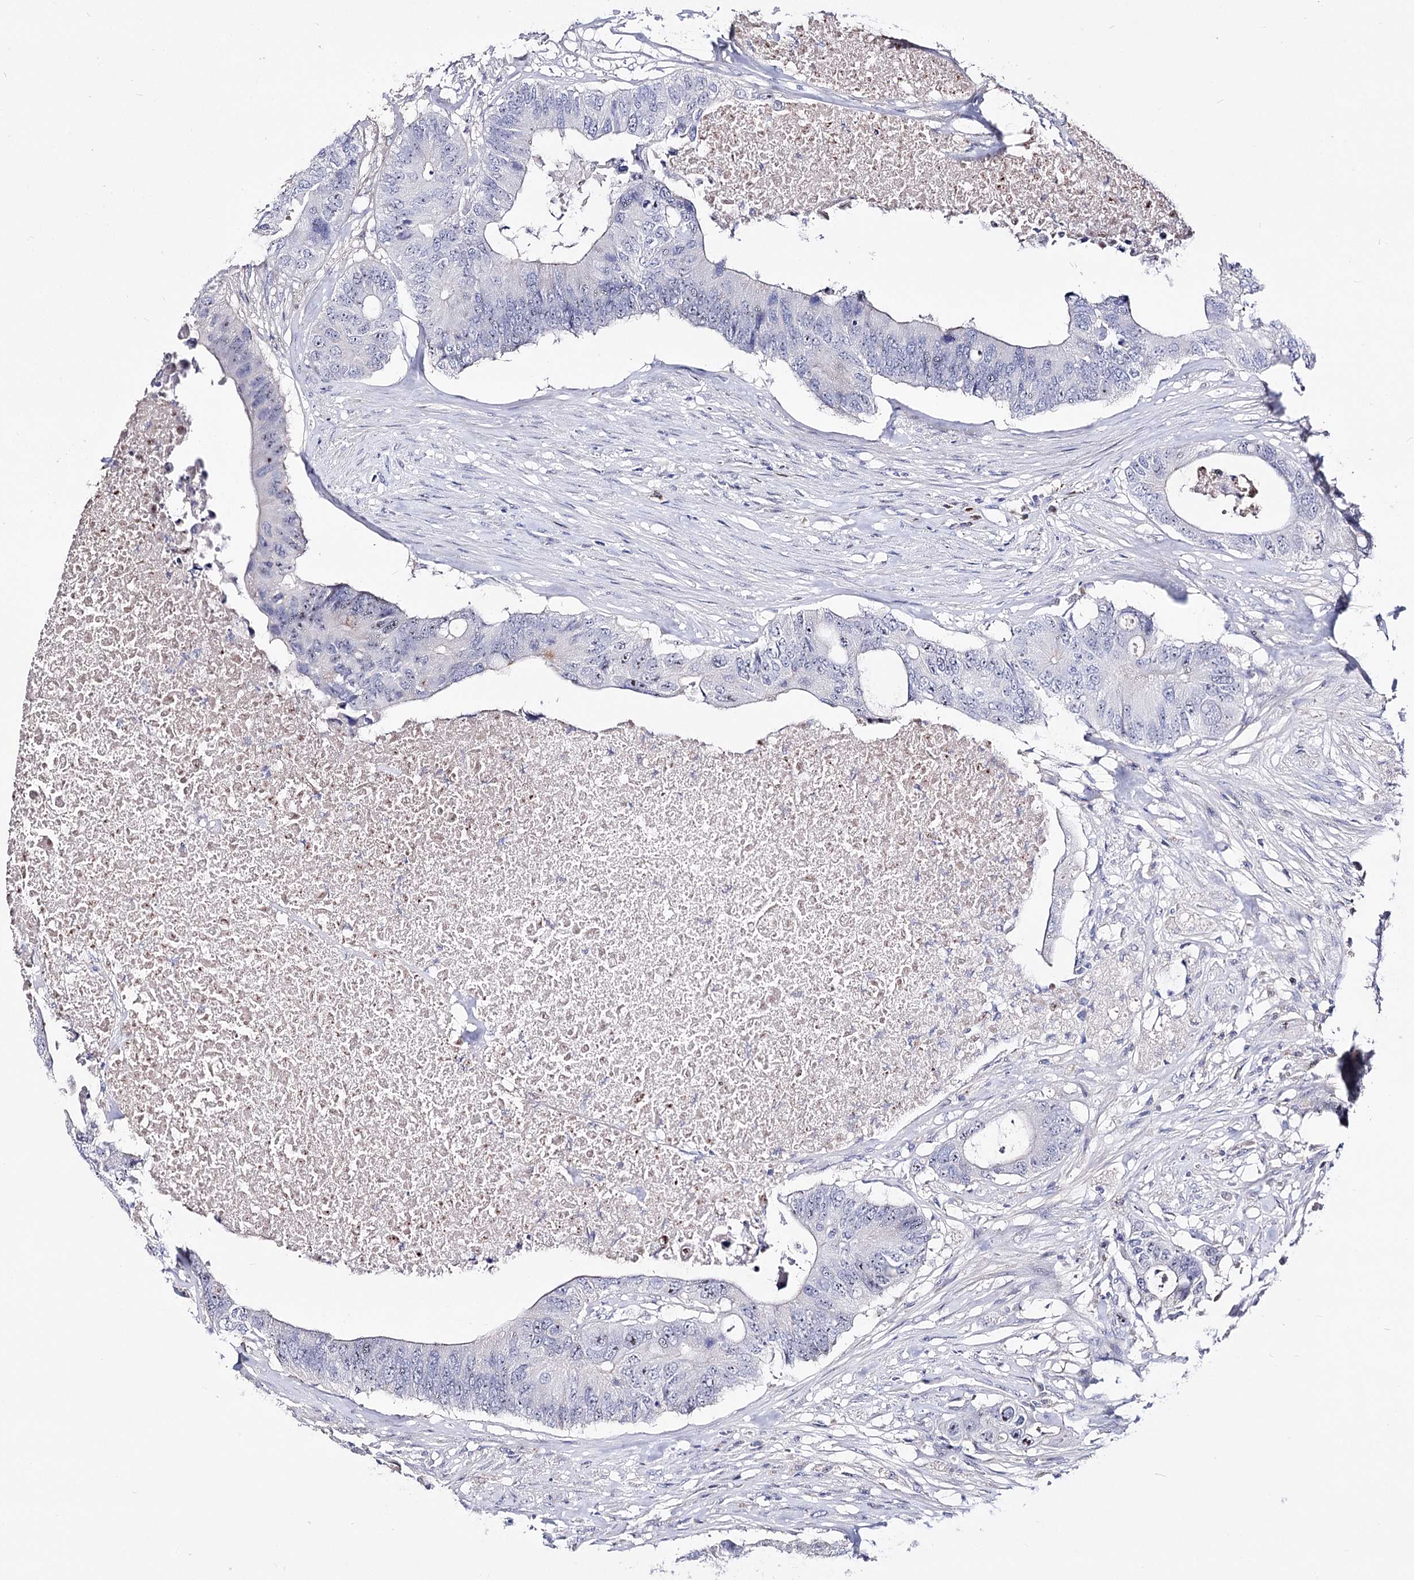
{"staining": {"intensity": "negative", "quantity": "none", "location": "none"}, "tissue": "colorectal cancer", "cell_type": "Tumor cells", "image_type": "cancer", "snomed": [{"axis": "morphology", "description": "Adenocarcinoma, NOS"}, {"axis": "topography", "description": "Colon"}], "caption": "High power microscopy image of an IHC photomicrograph of colorectal adenocarcinoma, revealing no significant positivity in tumor cells. (IHC, brightfield microscopy, high magnification).", "gene": "PCGF5", "patient": {"sex": "male", "age": 71}}